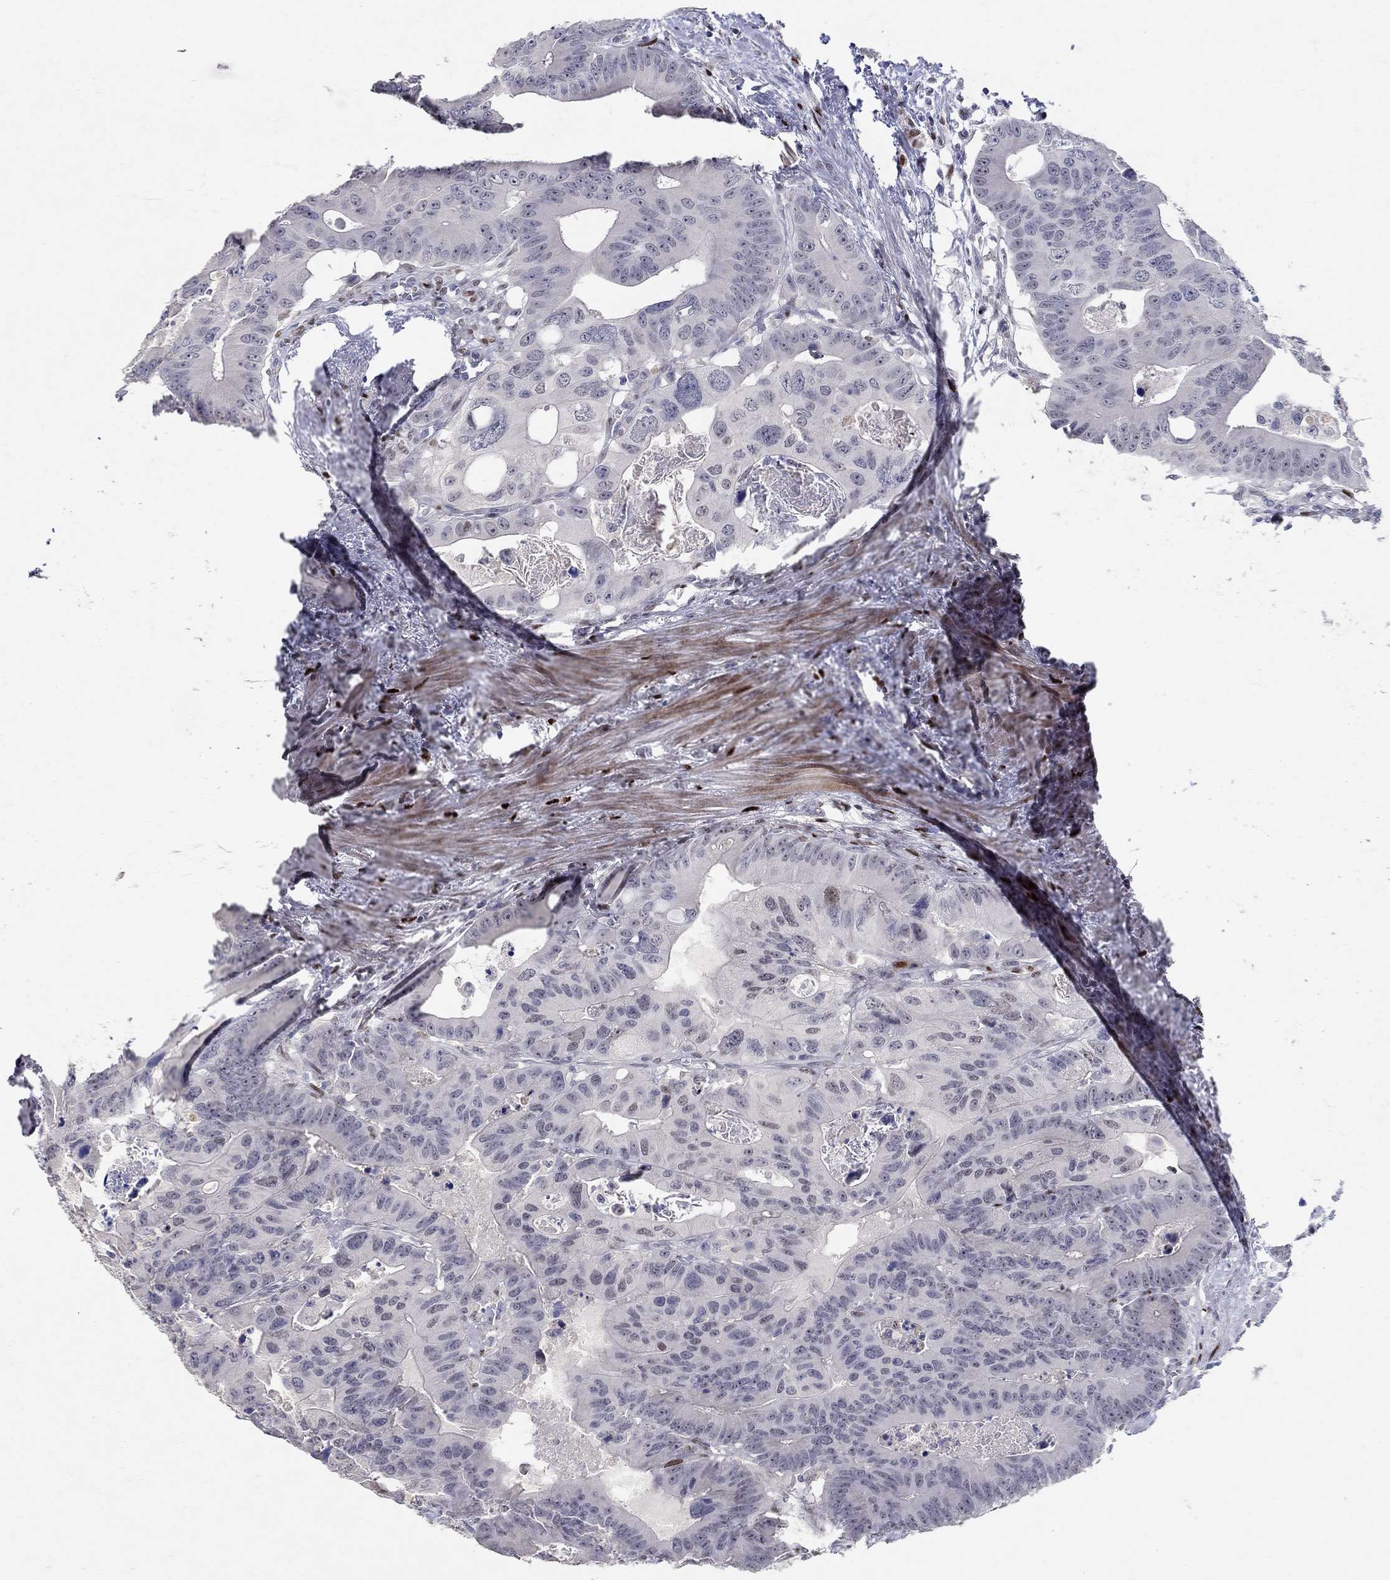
{"staining": {"intensity": "negative", "quantity": "none", "location": "none"}, "tissue": "colorectal cancer", "cell_type": "Tumor cells", "image_type": "cancer", "snomed": [{"axis": "morphology", "description": "Adenocarcinoma, NOS"}, {"axis": "topography", "description": "Rectum"}], "caption": "Colorectal adenocarcinoma was stained to show a protein in brown. There is no significant positivity in tumor cells.", "gene": "RAPGEF5", "patient": {"sex": "male", "age": 64}}